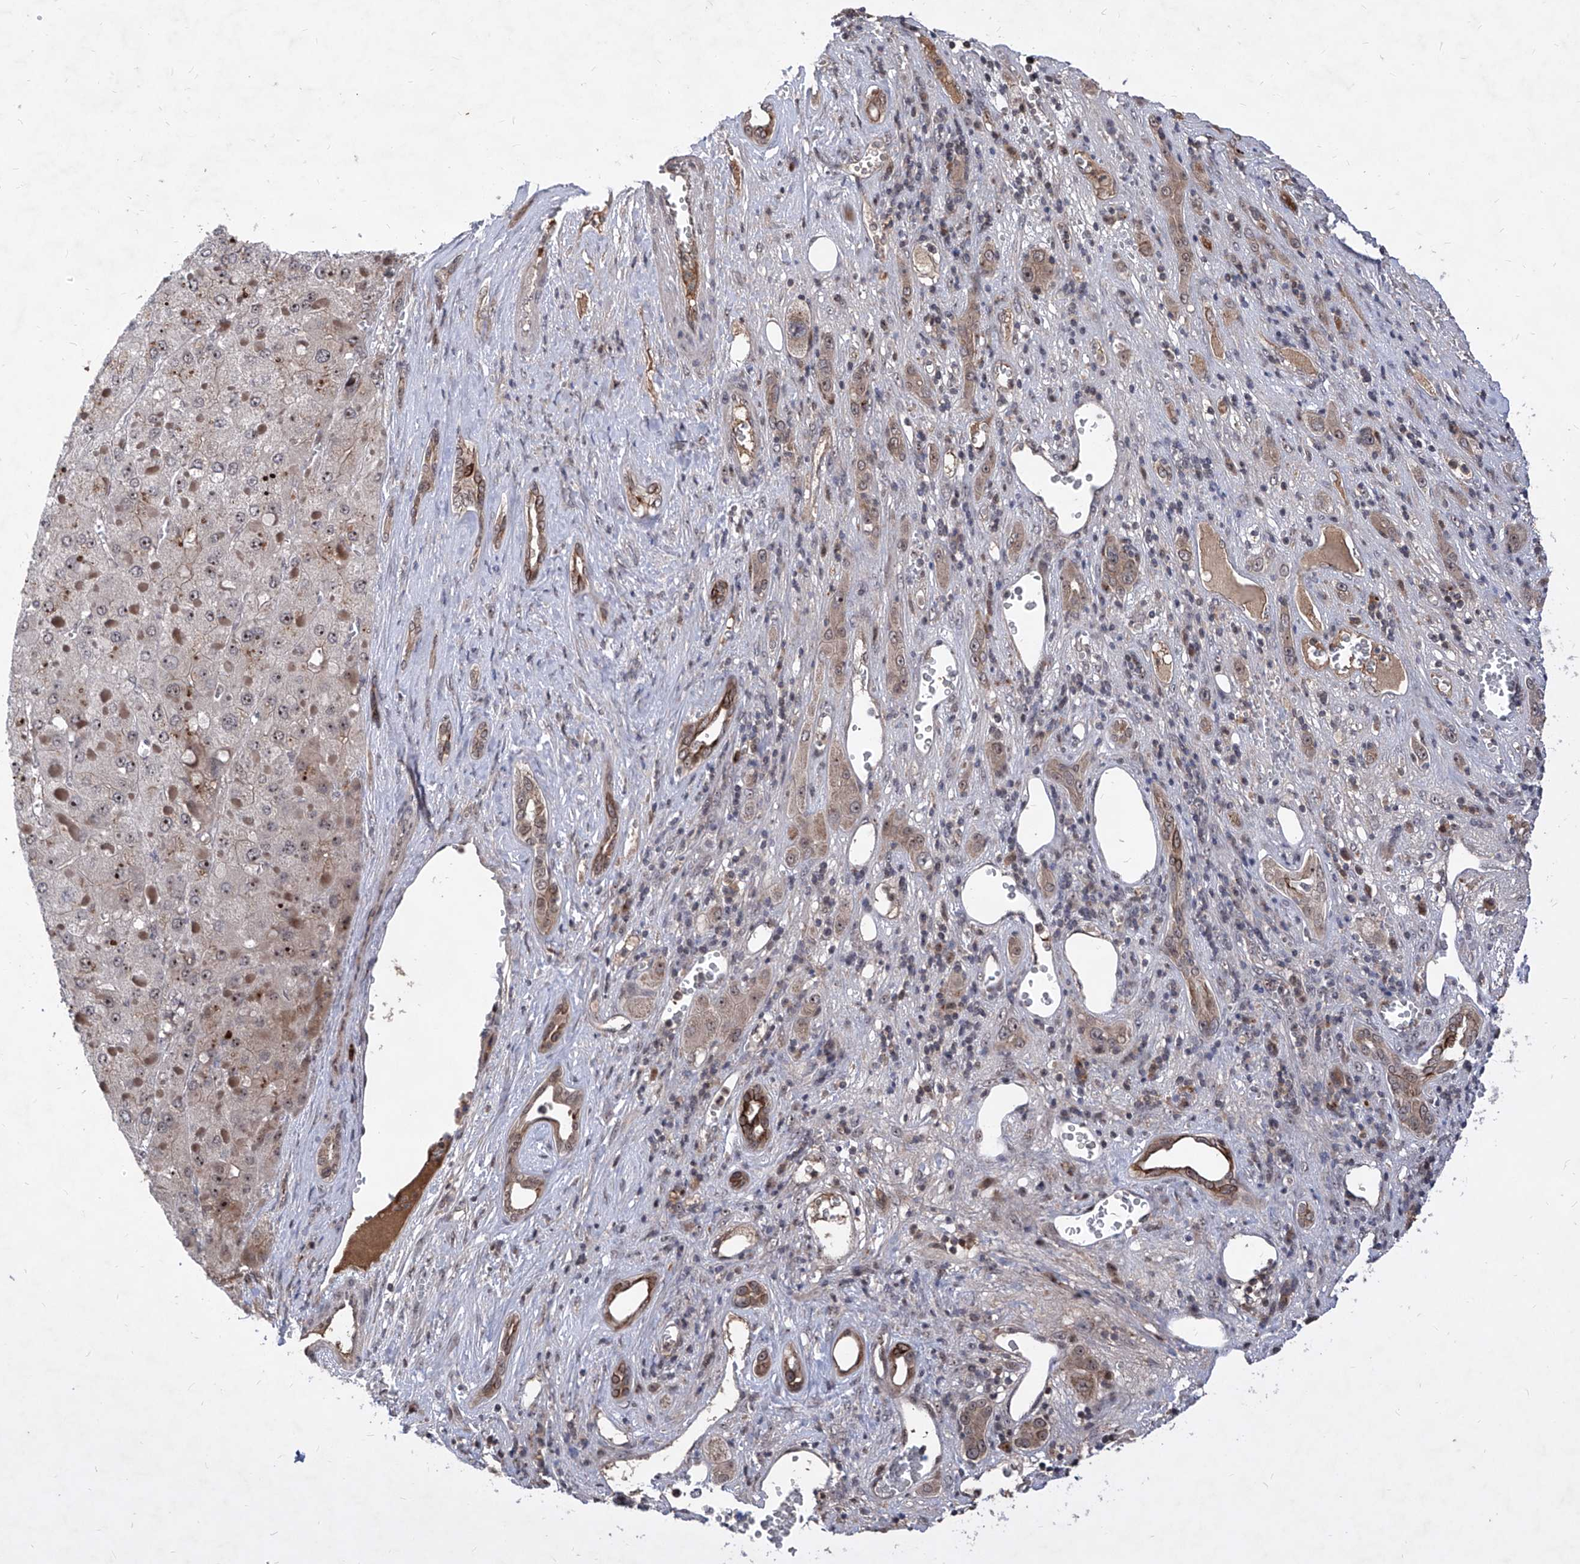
{"staining": {"intensity": "moderate", "quantity": "<25%", "location": "nuclear"}, "tissue": "liver cancer", "cell_type": "Tumor cells", "image_type": "cancer", "snomed": [{"axis": "morphology", "description": "Carcinoma, Hepatocellular, NOS"}, {"axis": "topography", "description": "Liver"}], "caption": "Protein staining of liver cancer (hepatocellular carcinoma) tissue reveals moderate nuclear positivity in approximately <25% of tumor cells. (DAB = brown stain, brightfield microscopy at high magnification).", "gene": "LGR4", "patient": {"sex": "female", "age": 73}}